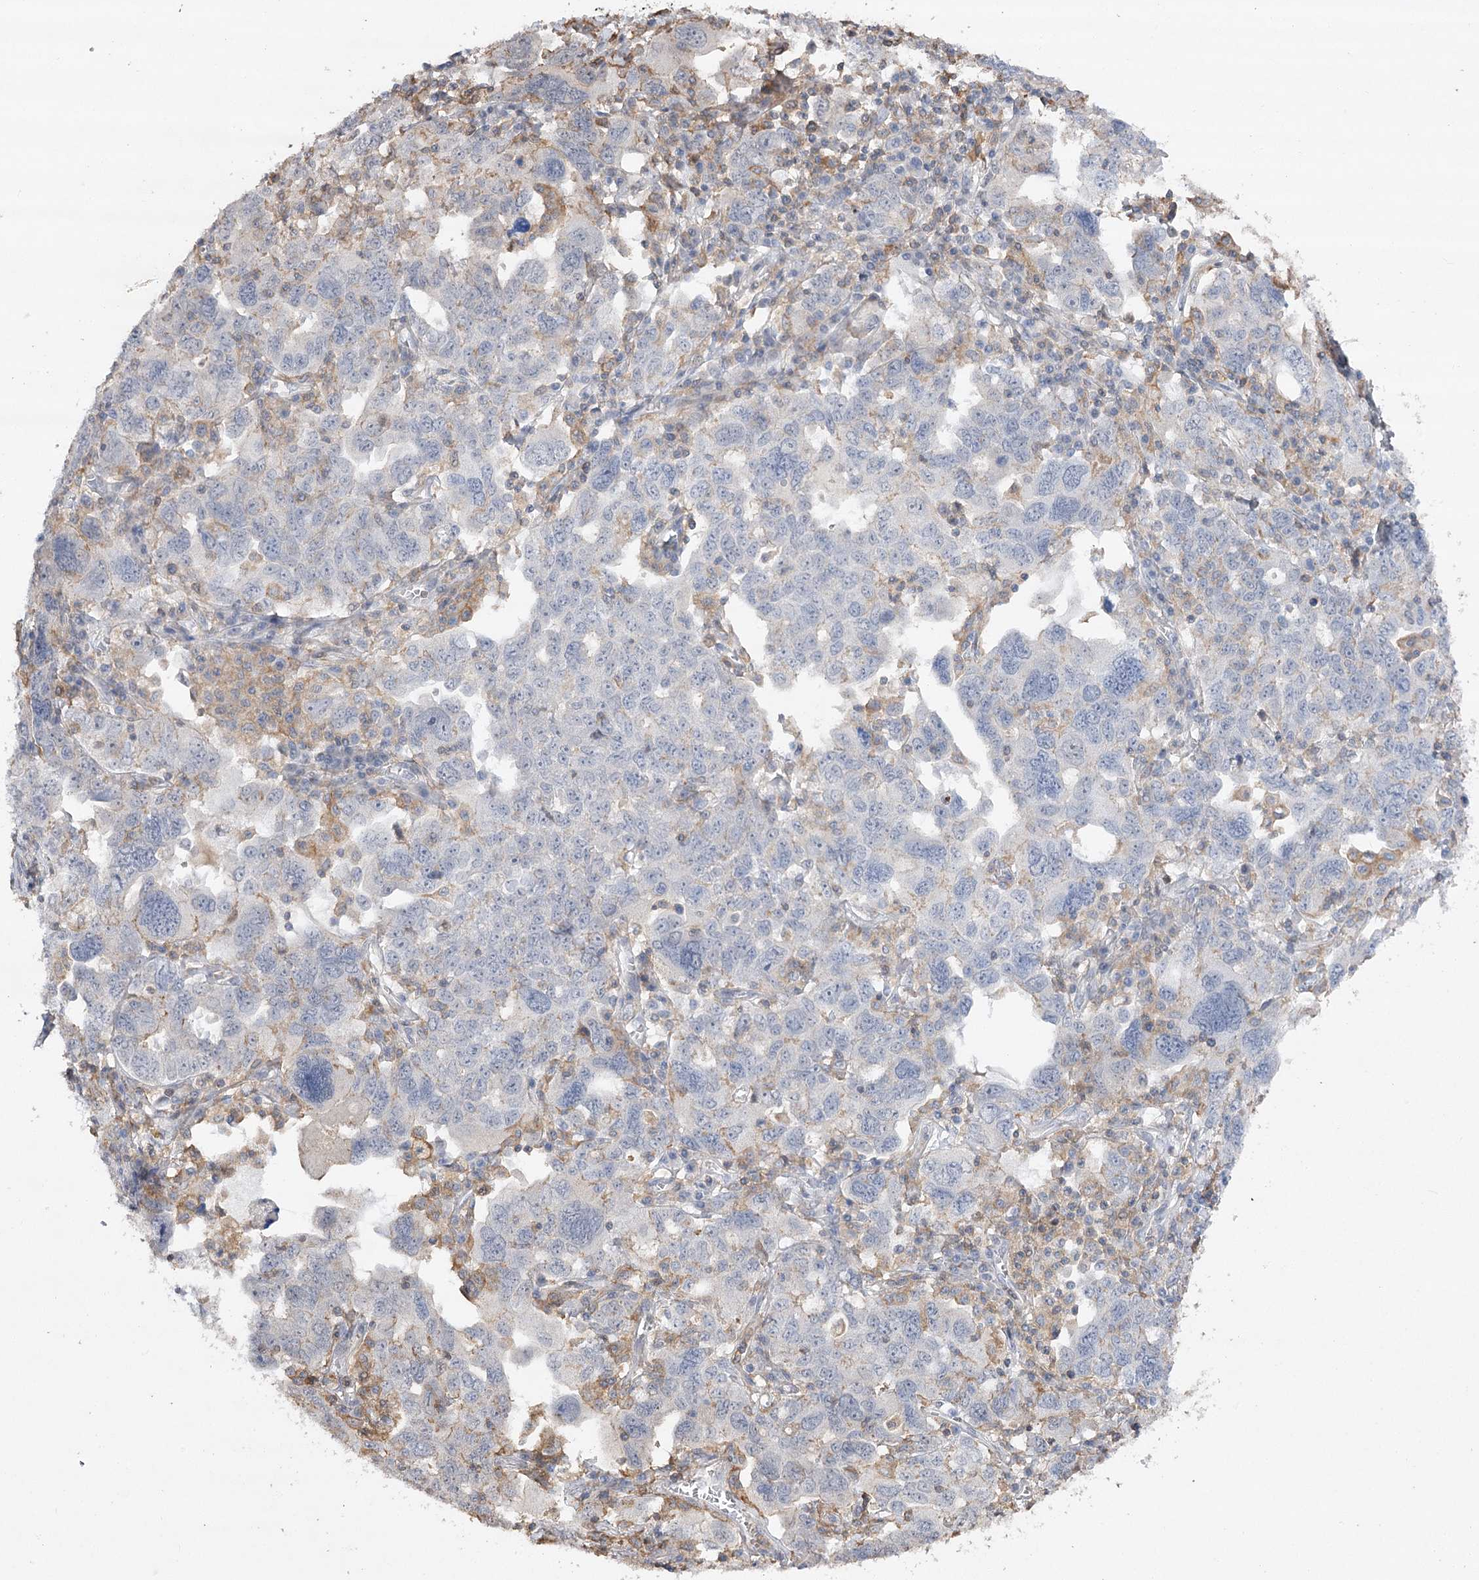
{"staining": {"intensity": "negative", "quantity": "none", "location": "none"}, "tissue": "ovarian cancer", "cell_type": "Tumor cells", "image_type": "cancer", "snomed": [{"axis": "morphology", "description": "Carcinoma, endometroid"}, {"axis": "topography", "description": "Ovary"}], "caption": "Immunohistochemistry (IHC) histopathology image of neoplastic tissue: endometroid carcinoma (ovarian) stained with DAB (3,3'-diaminobenzidine) demonstrates no significant protein positivity in tumor cells.", "gene": "OBSL1", "patient": {"sex": "female", "age": 62}}